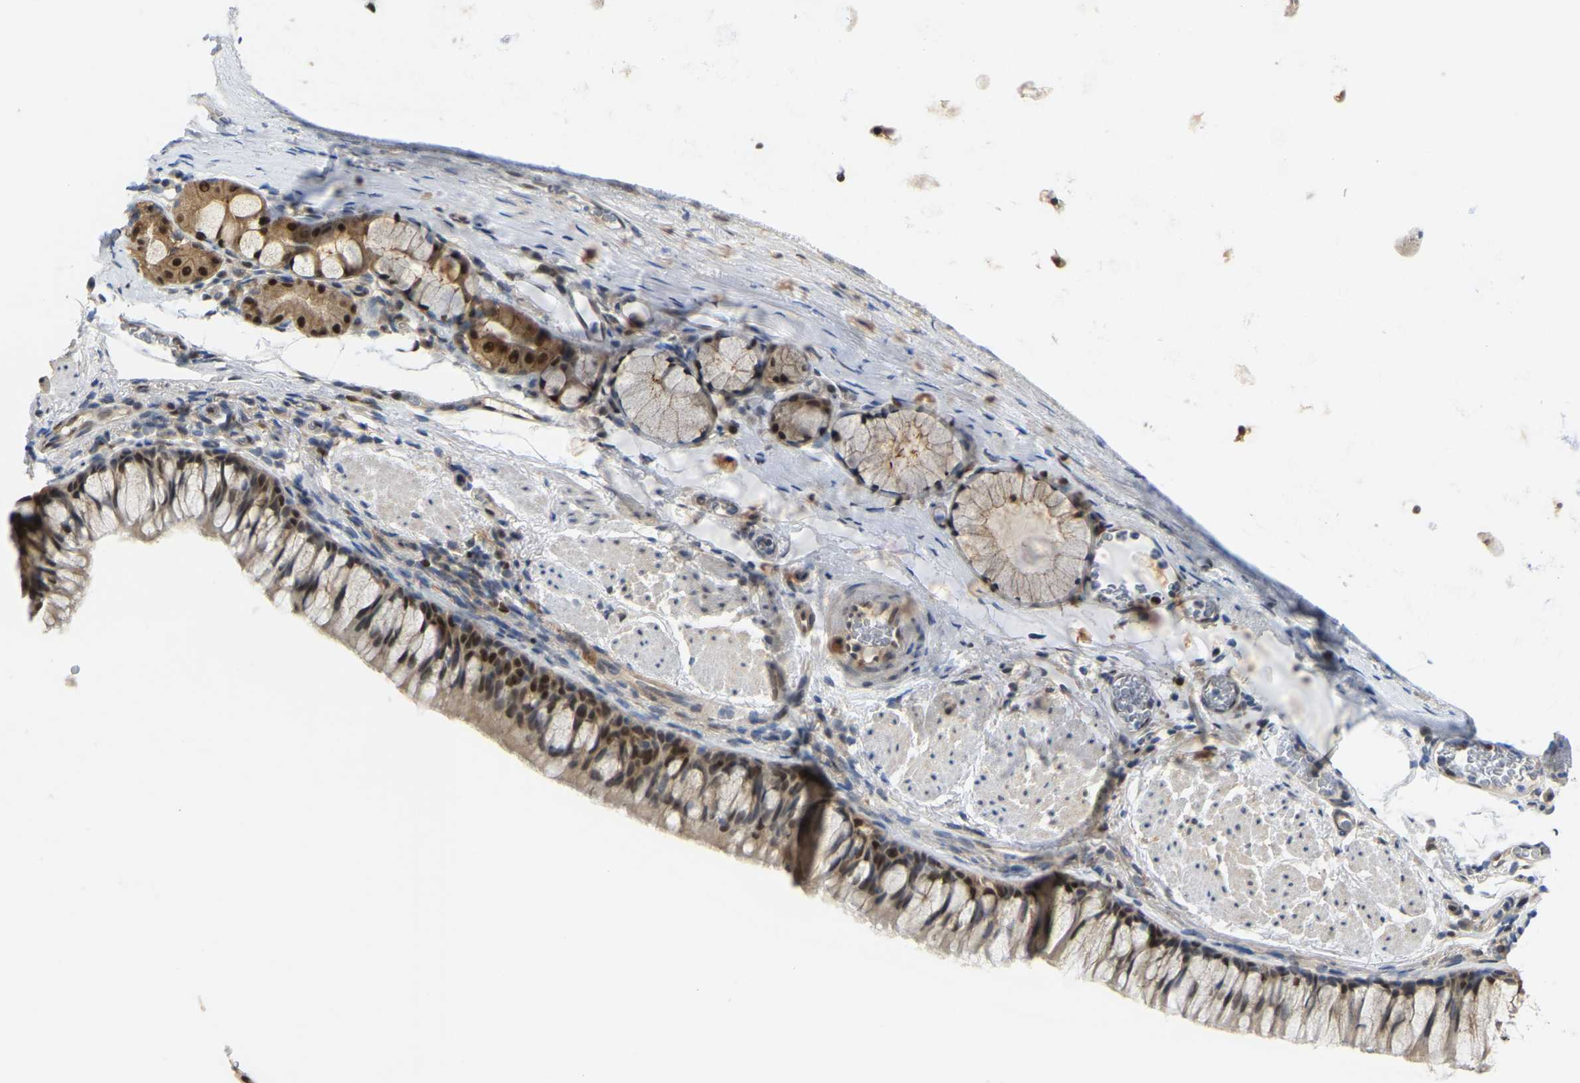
{"staining": {"intensity": "strong", "quantity": ">75%", "location": "cytoplasmic/membranous,nuclear"}, "tissue": "bronchus", "cell_type": "Respiratory epithelial cells", "image_type": "normal", "snomed": [{"axis": "morphology", "description": "Normal tissue, NOS"}, {"axis": "topography", "description": "Cartilage tissue"}, {"axis": "topography", "description": "Bronchus"}], "caption": "Human bronchus stained for a protein (brown) displays strong cytoplasmic/membranous,nuclear positive positivity in about >75% of respiratory epithelial cells.", "gene": "KLRG2", "patient": {"sex": "female", "age": 53}}